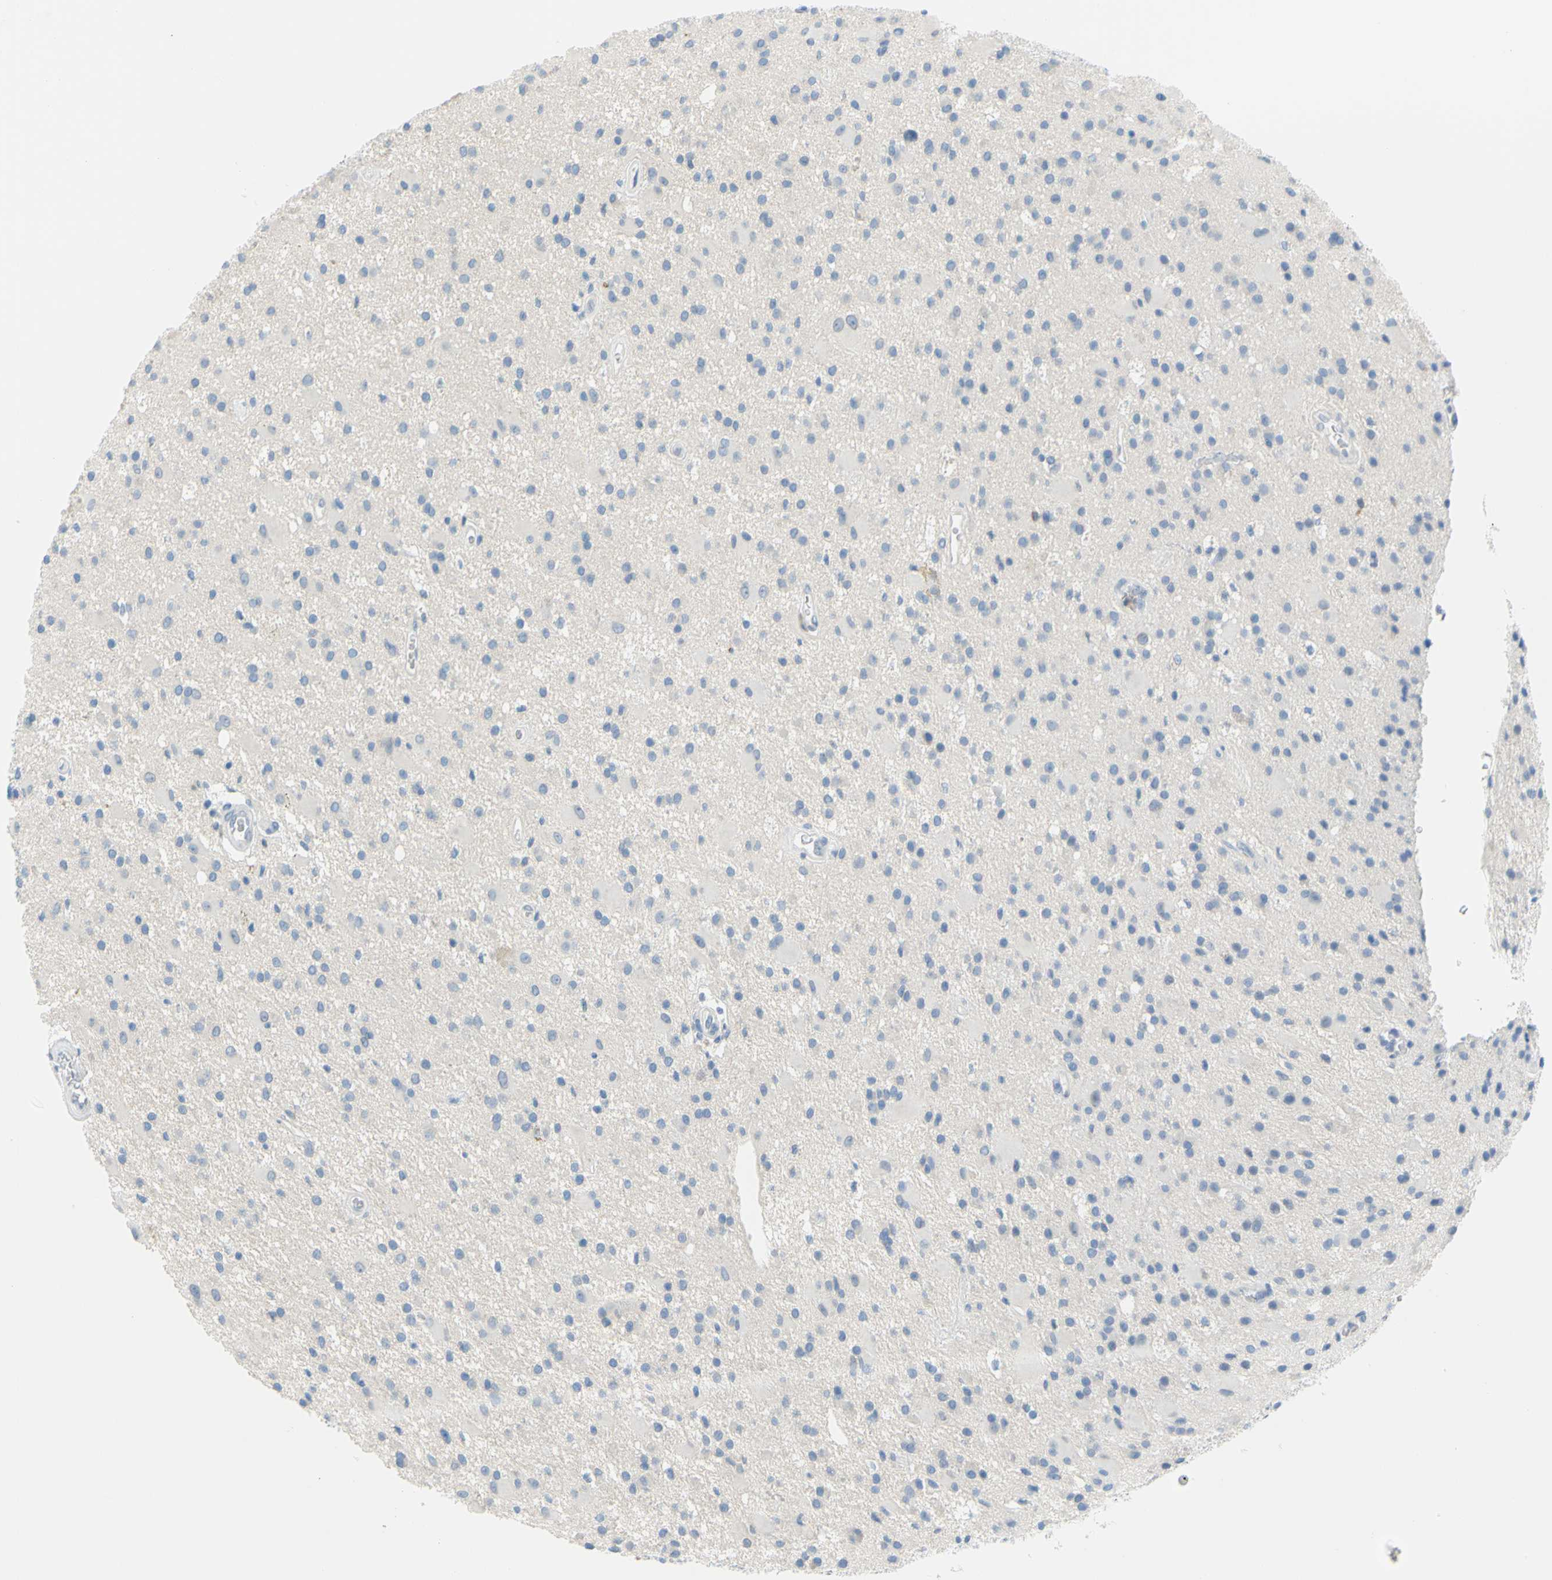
{"staining": {"intensity": "negative", "quantity": "none", "location": "none"}, "tissue": "glioma", "cell_type": "Tumor cells", "image_type": "cancer", "snomed": [{"axis": "morphology", "description": "Glioma, malignant, Low grade"}, {"axis": "topography", "description": "Brain"}], "caption": "Tumor cells show no significant staining in malignant glioma (low-grade). The staining was performed using DAB (3,3'-diaminobenzidine) to visualize the protein expression in brown, while the nuclei were stained in blue with hematoxylin (Magnification: 20x).", "gene": "DCT", "patient": {"sex": "male", "age": 58}}